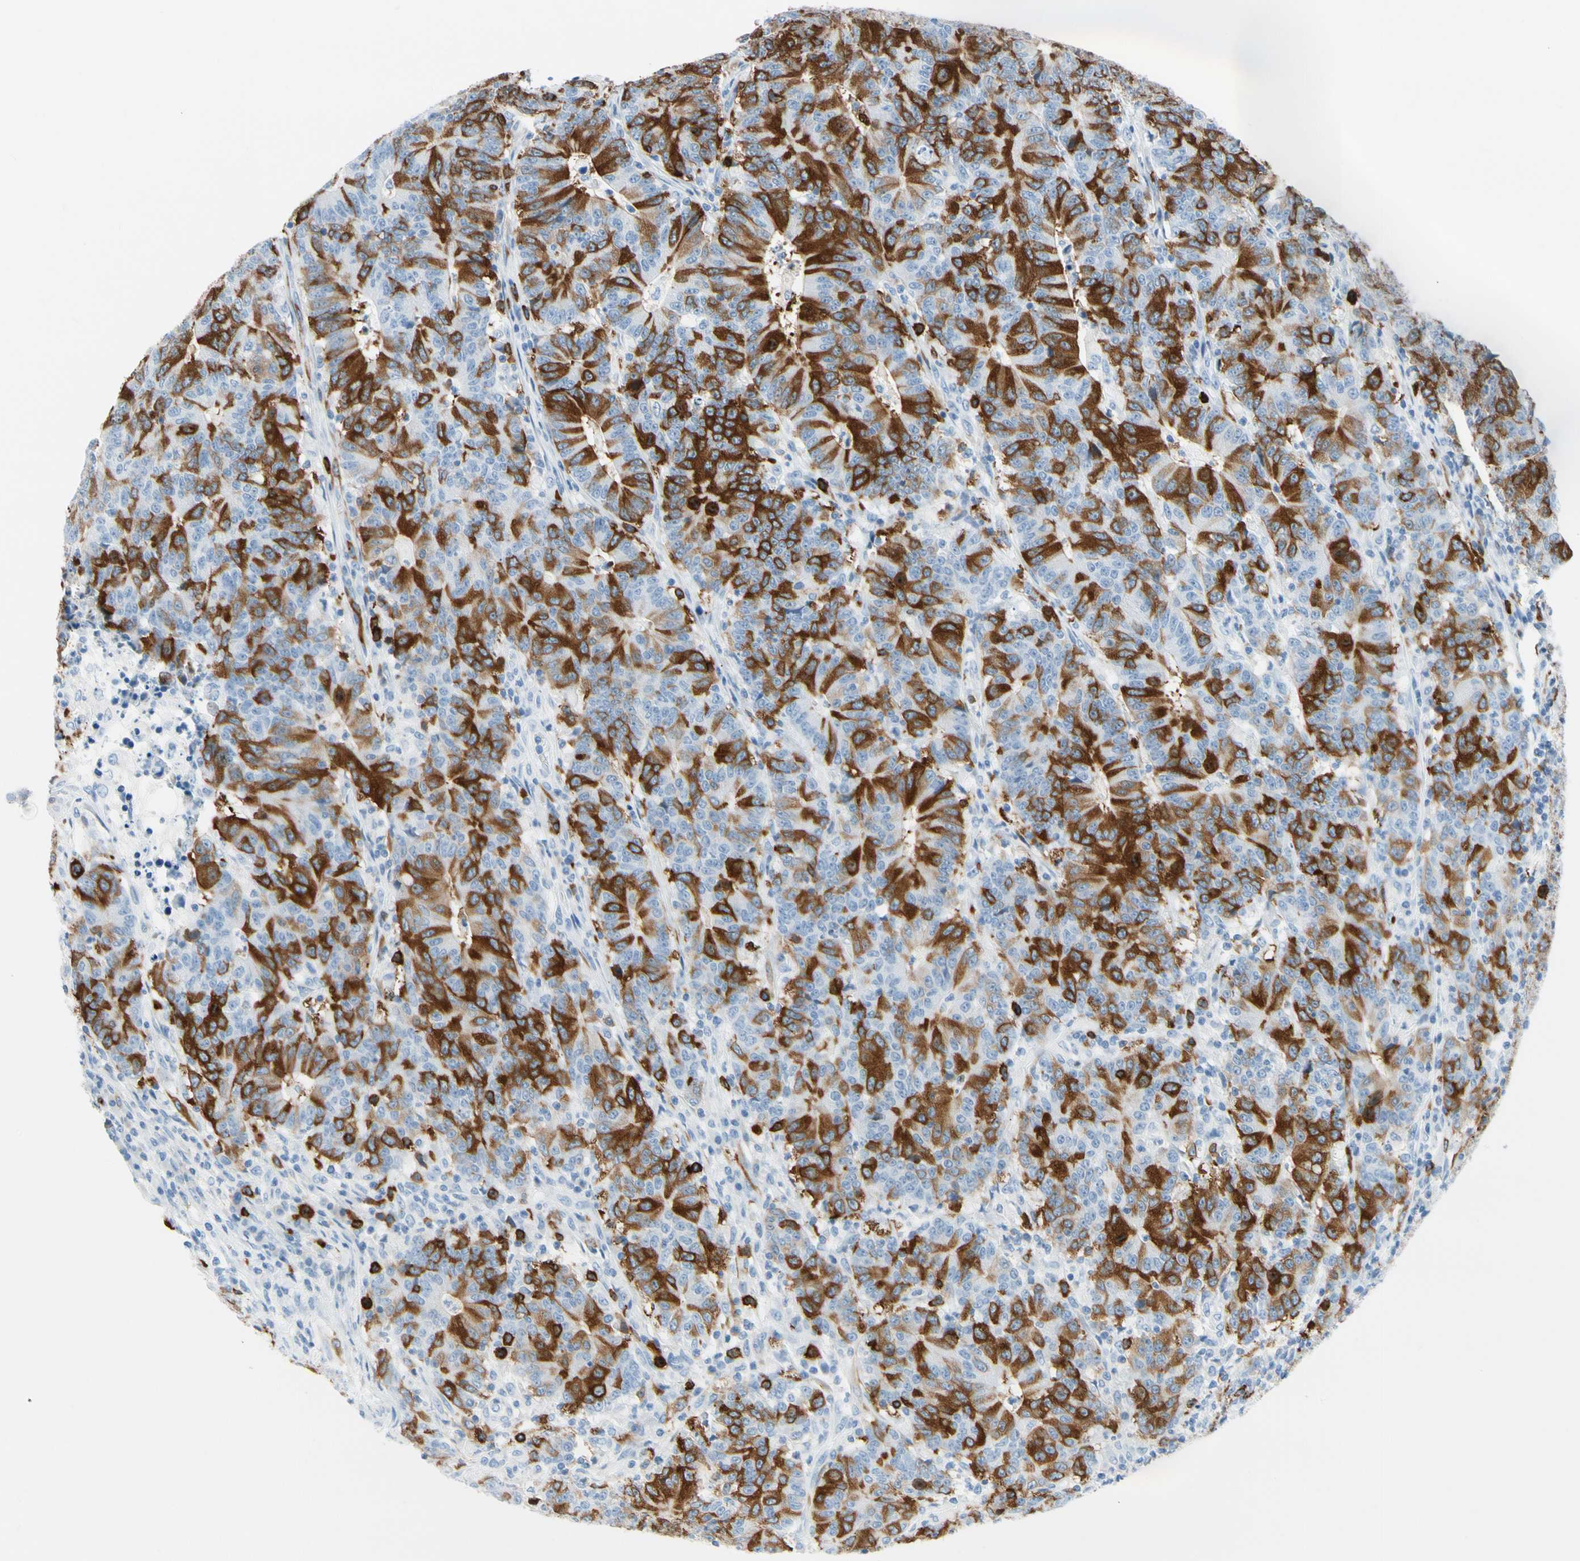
{"staining": {"intensity": "moderate", "quantity": ">75%", "location": "cytoplasmic/membranous"}, "tissue": "colorectal cancer", "cell_type": "Tumor cells", "image_type": "cancer", "snomed": [{"axis": "morphology", "description": "Normal tissue, NOS"}, {"axis": "morphology", "description": "Adenocarcinoma, NOS"}, {"axis": "topography", "description": "Colon"}], "caption": "The histopathology image shows a brown stain indicating the presence of a protein in the cytoplasmic/membranous of tumor cells in colorectal cancer. (Brightfield microscopy of DAB IHC at high magnification).", "gene": "TACC3", "patient": {"sex": "female", "age": 75}}